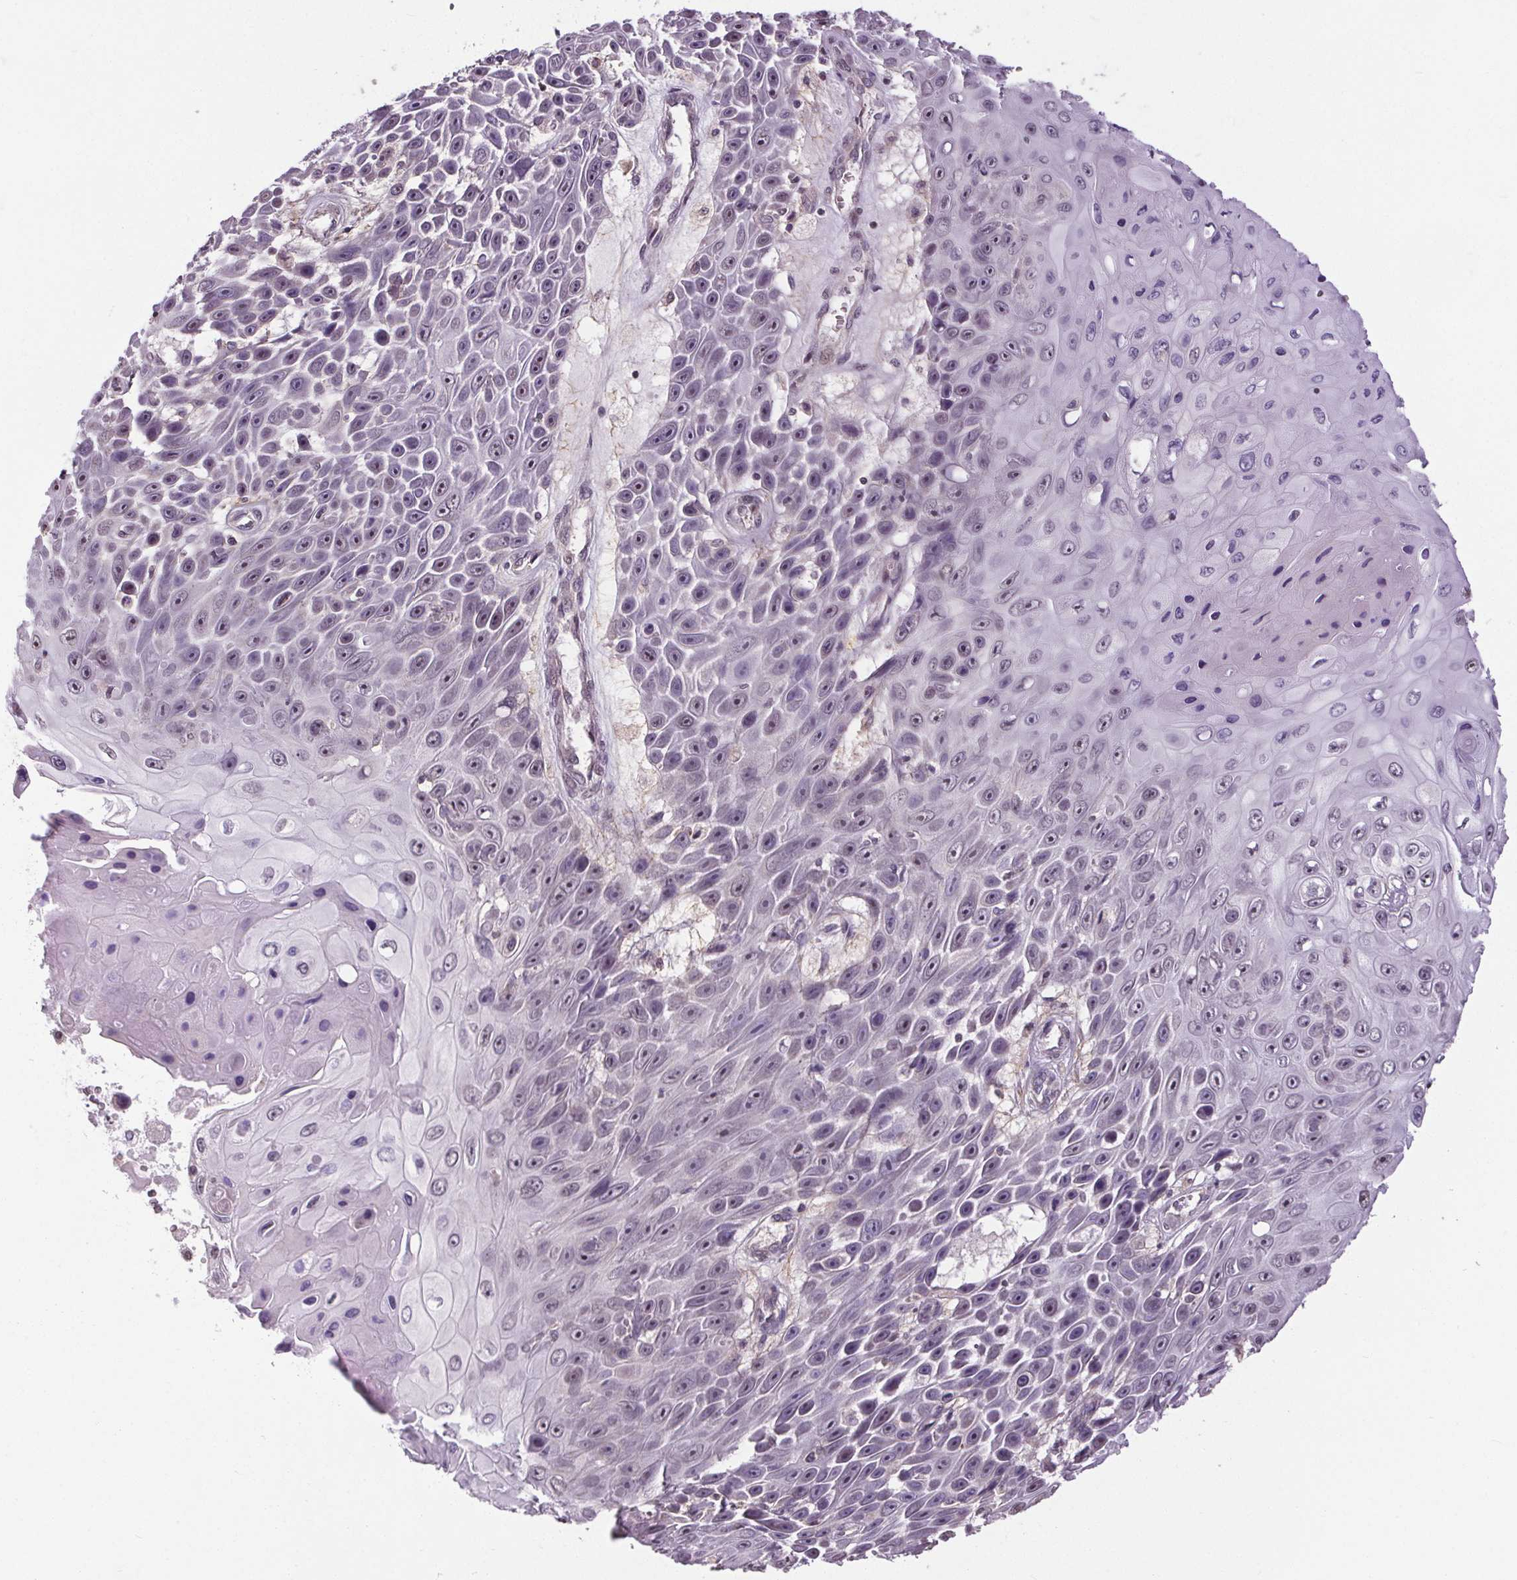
{"staining": {"intensity": "negative", "quantity": "none", "location": "none"}, "tissue": "skin cancer", "cell_type": "Tumor cells", "image_type": "cancer", "snomed": [{"axis": "morphology", "description": "Squamous cell carcinoma, NOS"}, {"axis": "topography", "description": "Skin"}], "caption": "Skin cancer was stained to show a protein in brown. There is no significant staining in tumor cells.", "gene": "KIAA0232", "patient": {"sex": "male", "age": 82}}